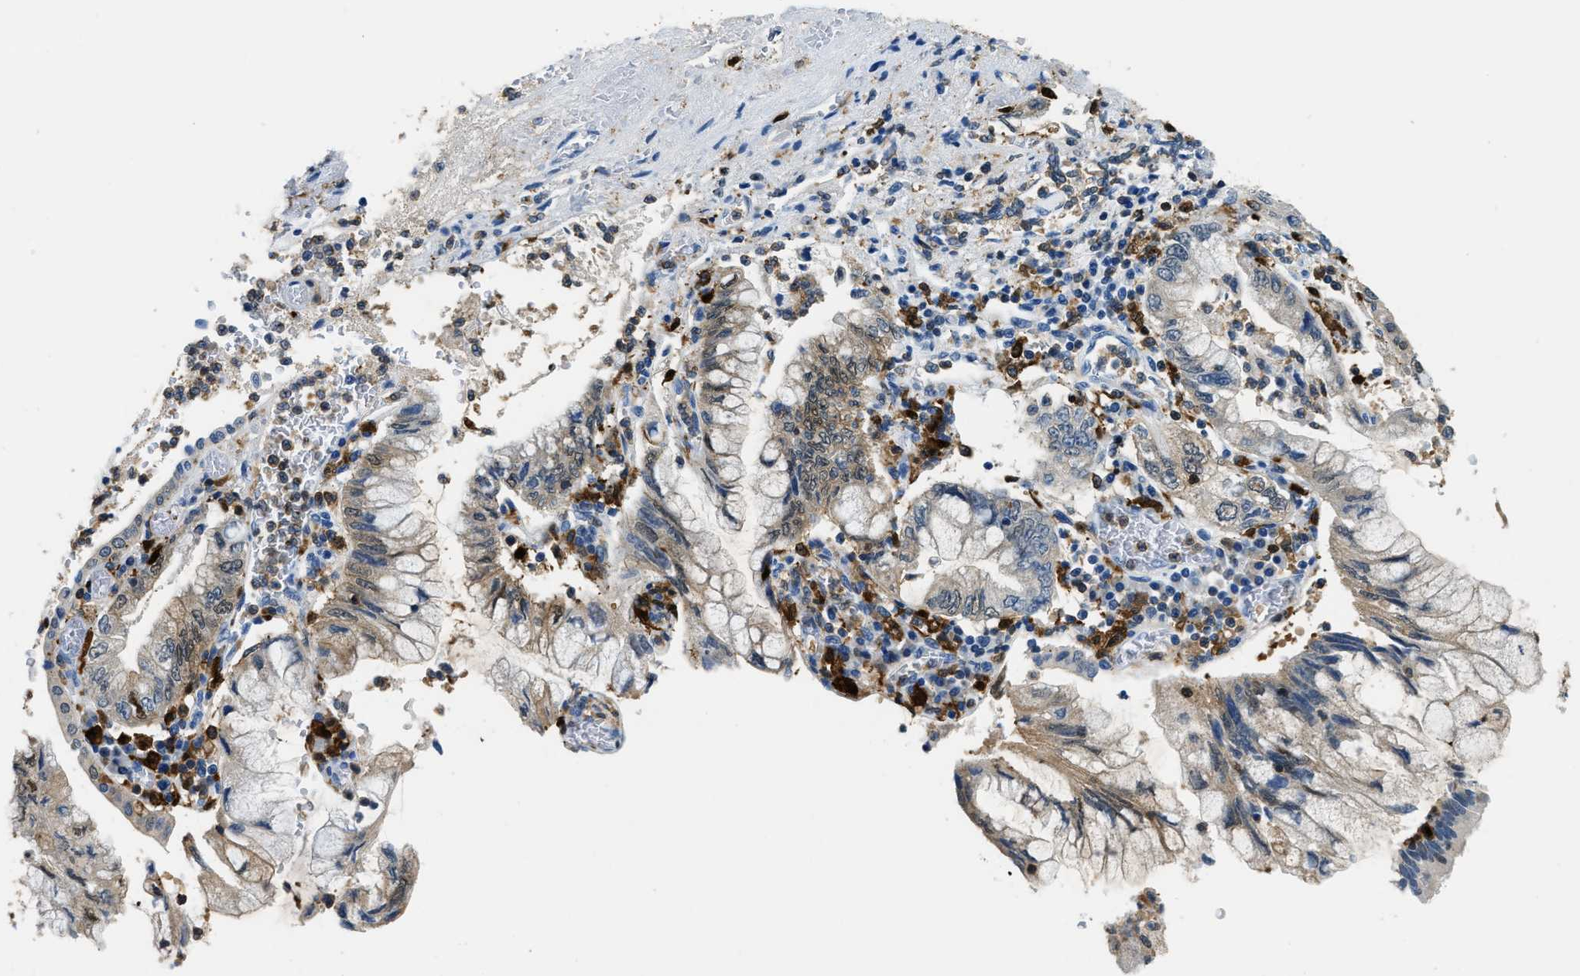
{"staining": {"intensity": "weak", "quantity": "25%-75%", "location": "cytoplasmic/membranous"}, "tissue": "pancreatic cancer", "cell_type": "Tumor cells", "image_type": "cancer", "snomed": [{"axis": "morphology", "description": "Adenocarcinoma, NOS"}, {"axis": "topography", "description": "Pancreas"}], "caption": "Weak cytoplasmic/membranous protein staining is identified in approximately 25%-75% of tumor cells in pancreatic adenocarcinoma. Immunohistochemistry stains the protein of interest in brown and the nuclei are stained blue.", "gene": "CAPG", "patient": {"sex": "female", "age": 73}}